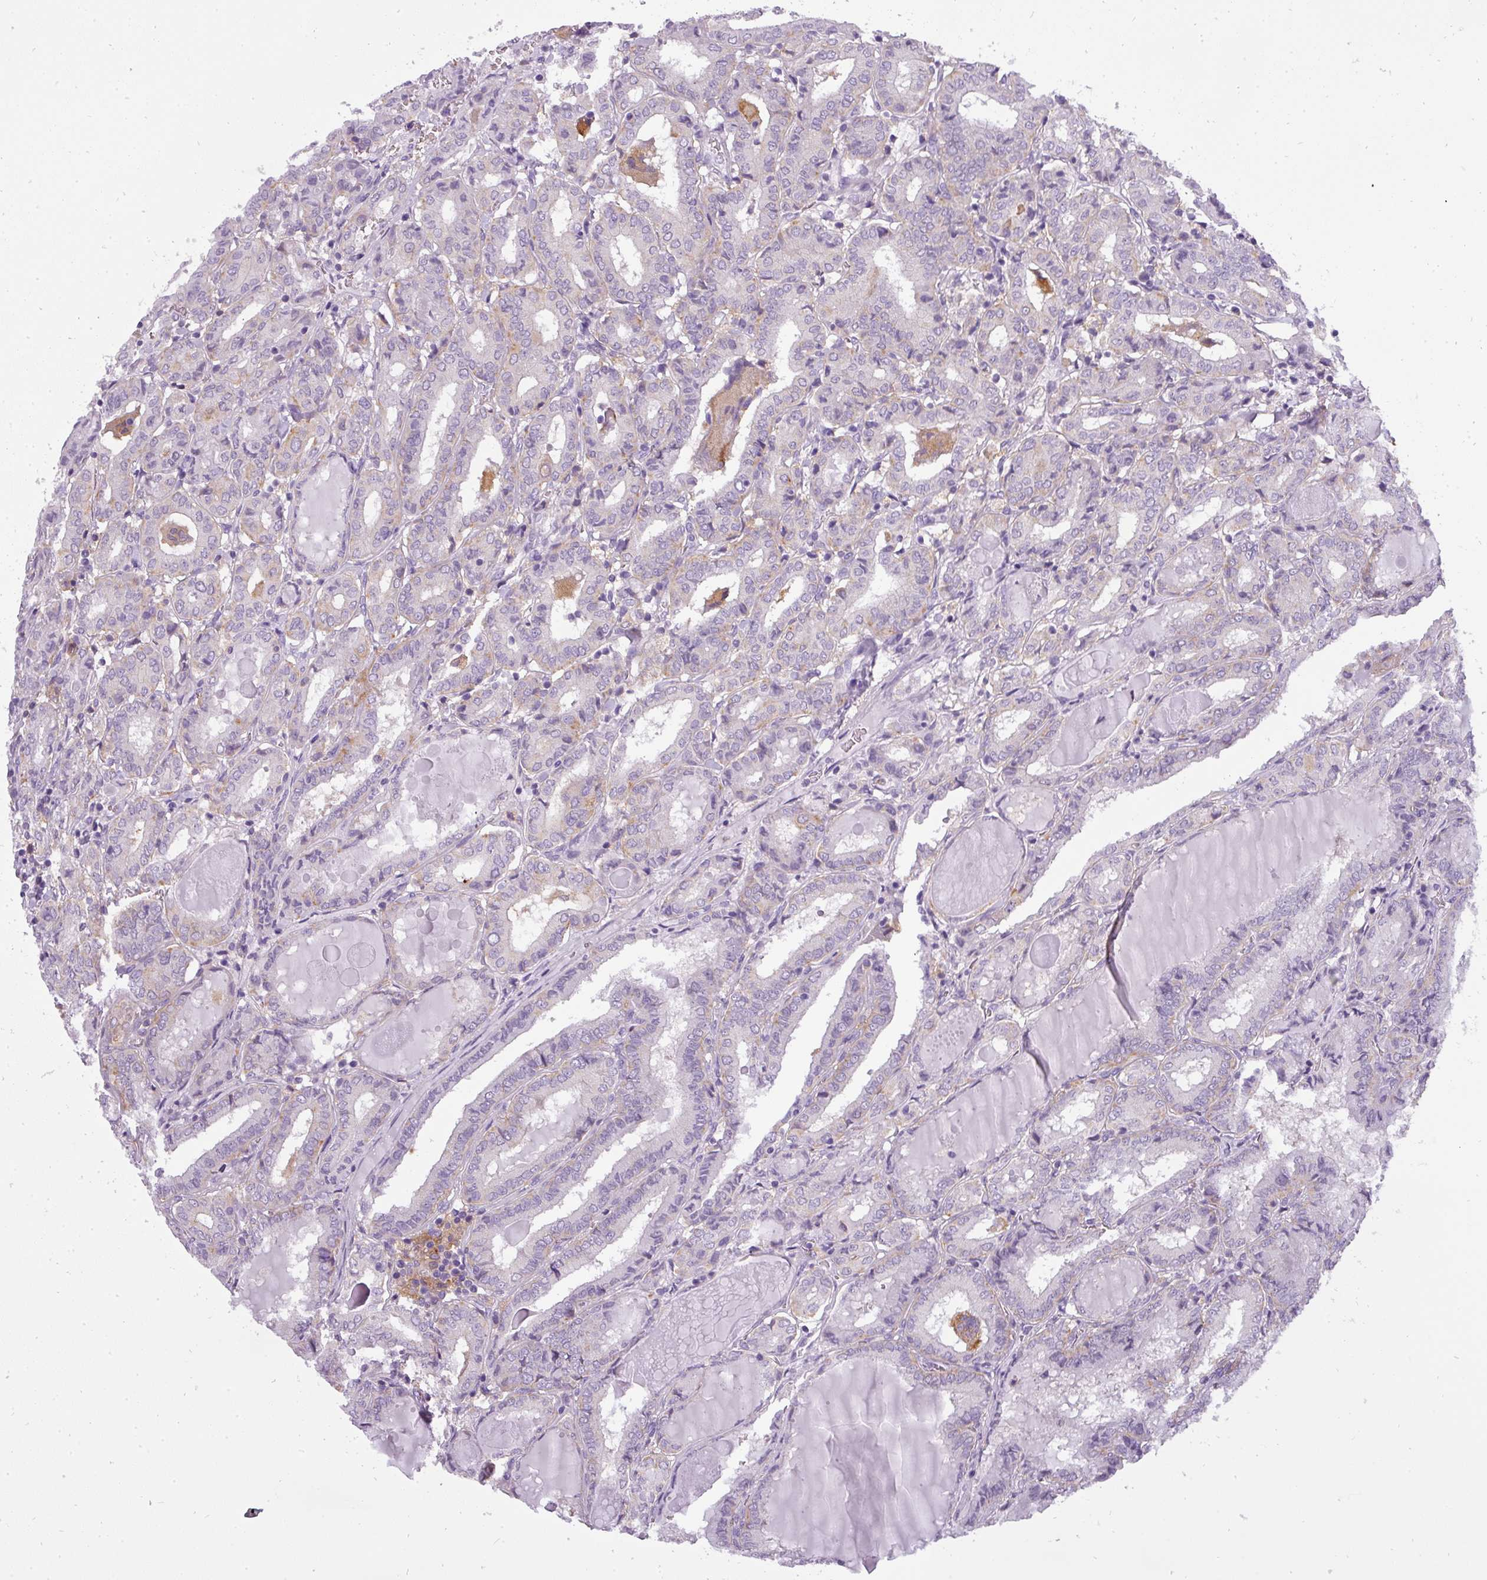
{"staining": {"intensity": "negative", "quantity": "none", "location": "none"}, "tissue": "thyroid cancer", "cell_type": "Tumor cells", "image_type": "cancer", "snomed": [{"axis": "morphology", "description": "Papillary adenocarcinoma, NOS"}, {"axis": "topography", "description": "Thyroid gland"}], "caption": "Immunohistochemistry photomicrograph of neoplastic tissue: thyroid cancer stained with DAB (3,3'-diaminobenzidine) demonstrates no significant protein positivity in tumor cells.", "gene": "ATP6V1D", "patient": {"sex": "female", "age": 72}}